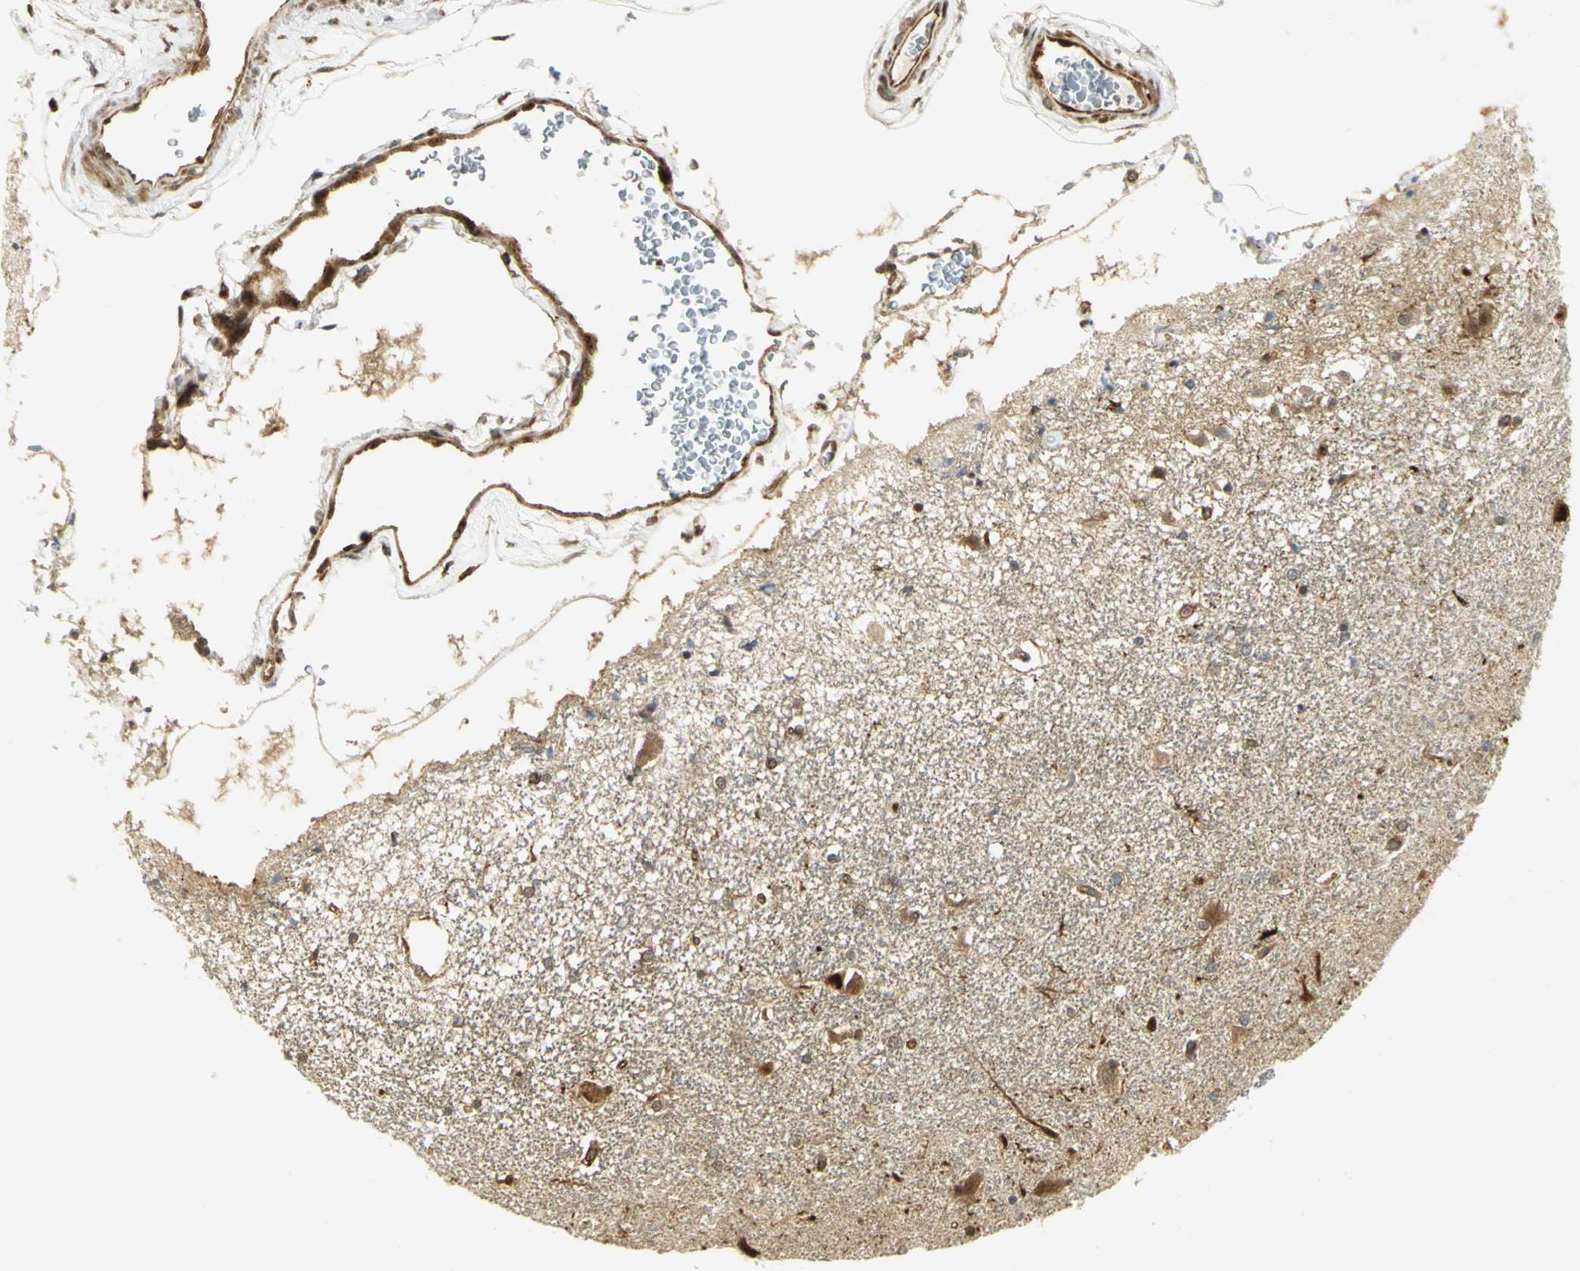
{"staining": {"intensity": "moderate", "quantity": "25%-75%", "location": "cytoplasmic/membranous,nuclear"}, "tissue": "hippocampus", "cell_type": "Glial cells", "image_type": "normal", "snomed": [{"axis": "morphology", "description": "Normal tissue, NOS"}, {"axis": "topography", "description": "Hippocampus"}], "caption": "DAB (3,3'-diaminobenzidine) immunohistochemical staining of benign hippocampus demonstrates moderate cytoplasmic/membranous,nuclear protein expression in approximately 25%-75% of glial cells. (Brightfield microscopy of DAB IHC at high magnification).", "gene": "EEA1", "patient": {"sex": "female", "age": 54}}